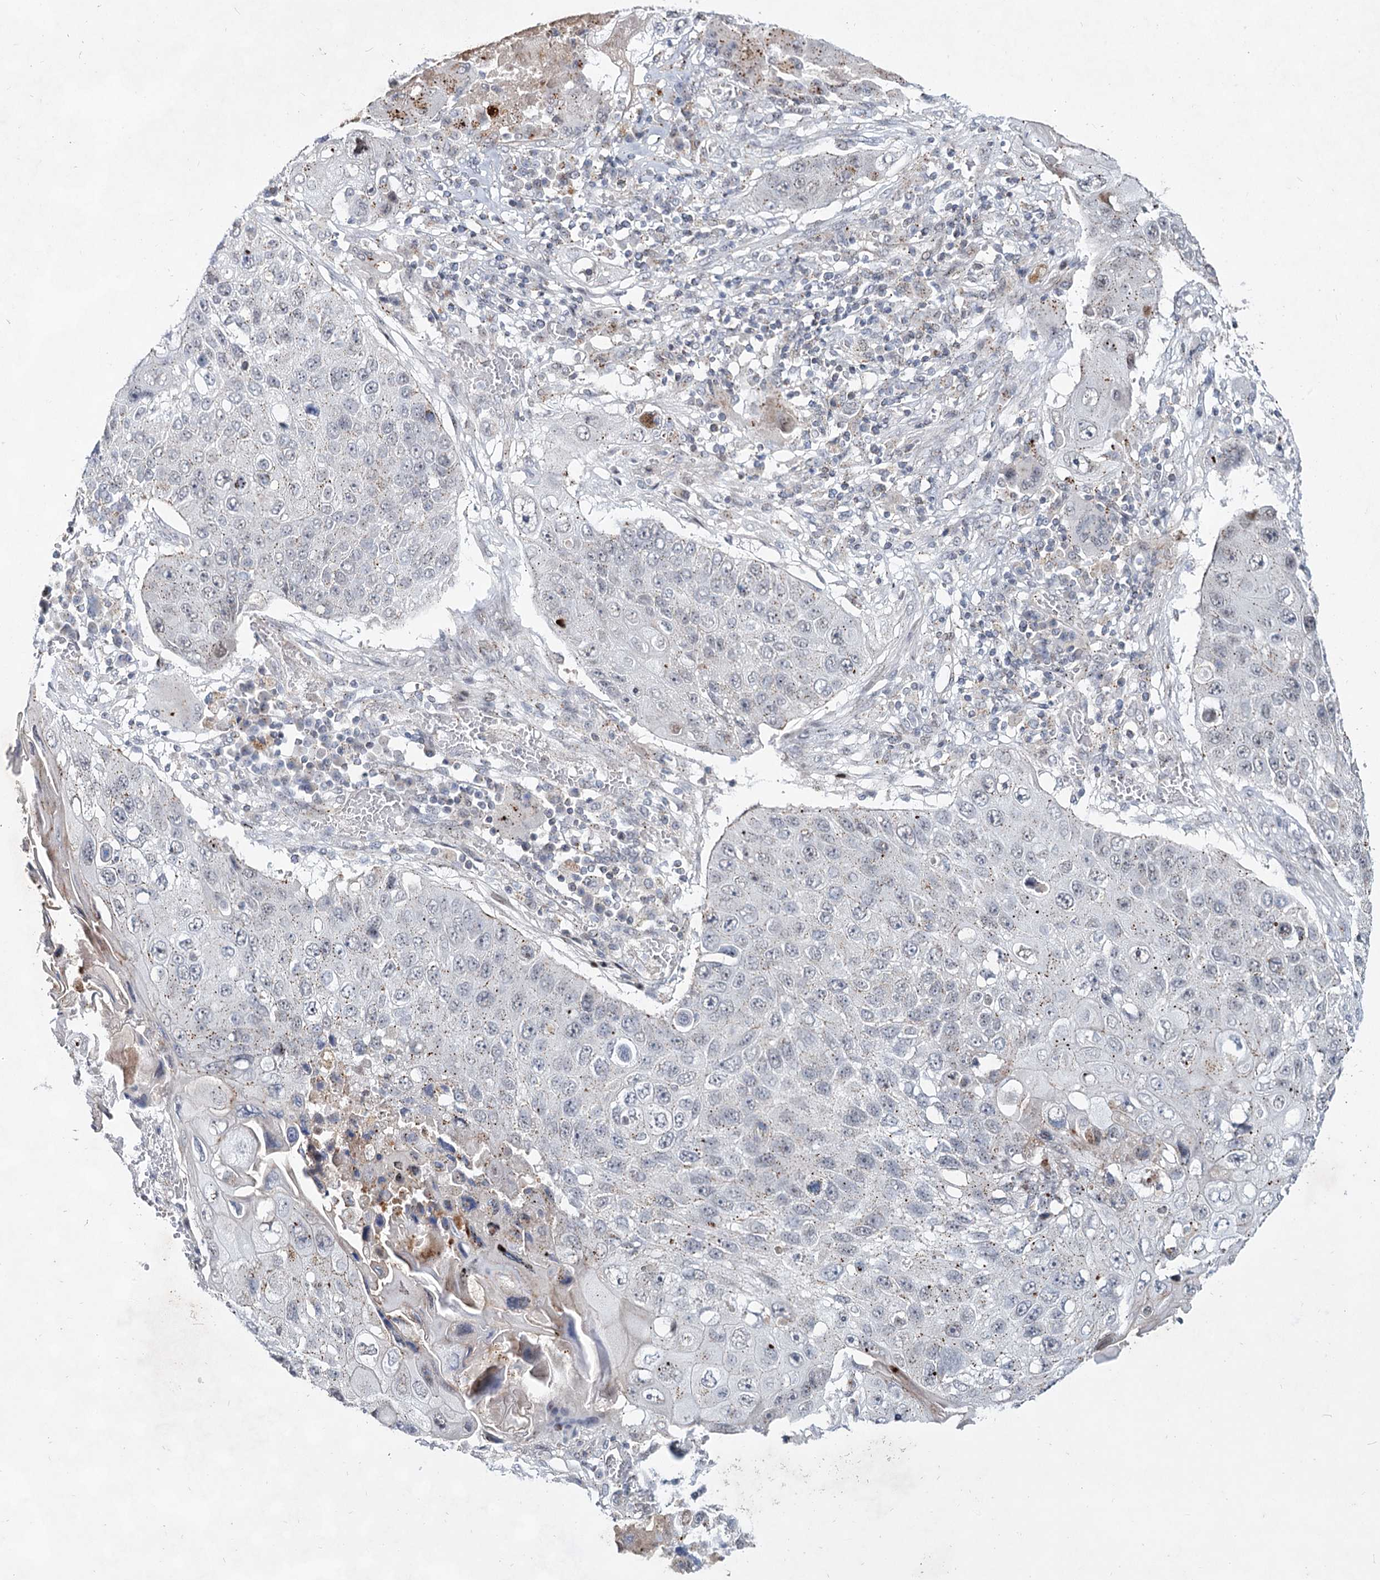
{"staining": {"intensity": "weak", "quantity": "<25%", "location": "cytoplasmic/membranous"}, "tissue": "lung cancer", "cell_type": "Tumor cells", "image_type": "cancer", "snomed": [{"axis": "morphology", "description": "Squamous cell carcinoma, NOS"}, {"axis": "topography", "description": "Lung"}], "caption": "Tumor cells are negative for protein expression in human lung cancer (squamous cell carcinoma).", "gene": "ATL2", "patient": {"sex": "male", "age": 61}}